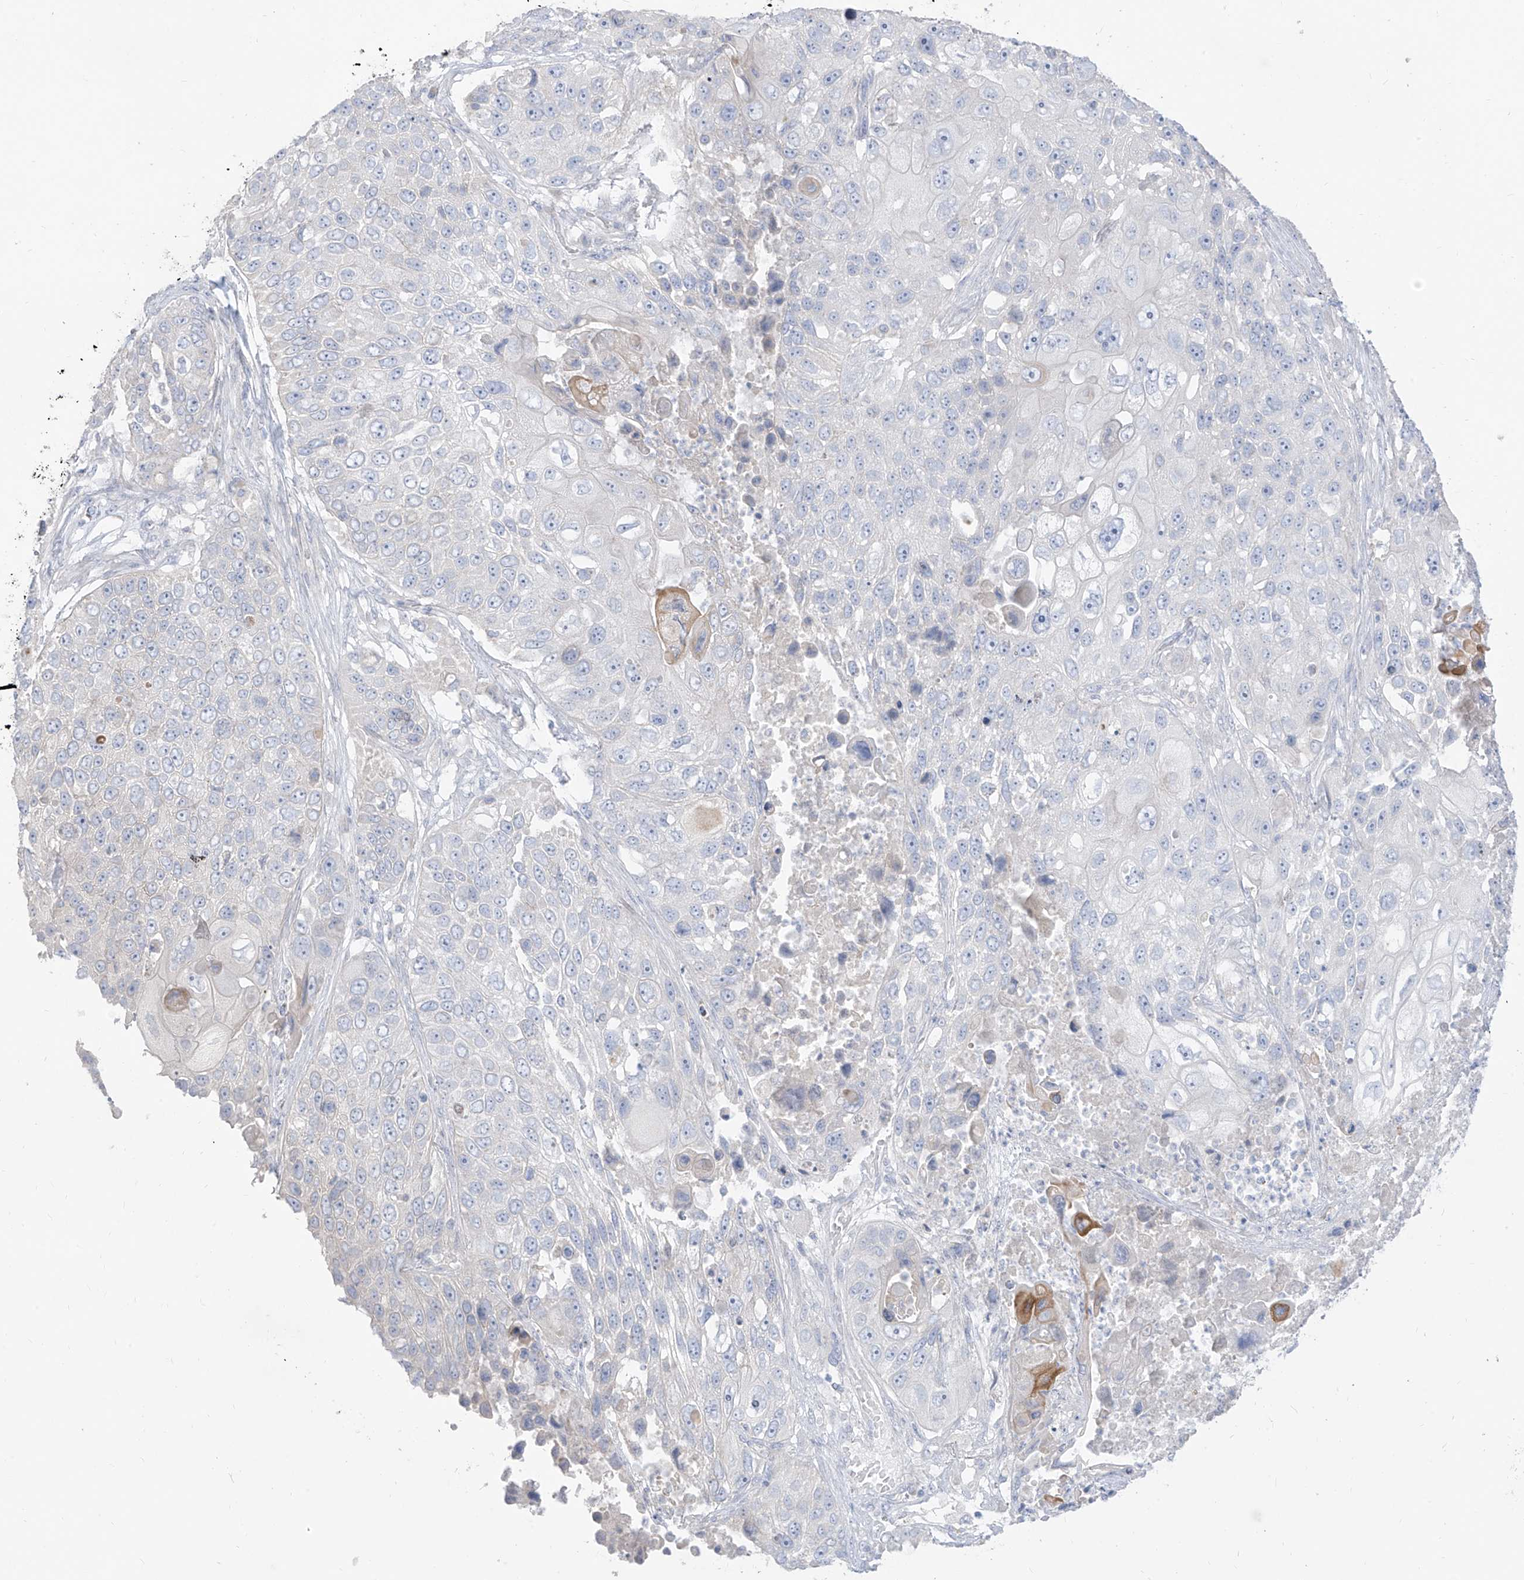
{"staining": {"intensity": "negative", "quantity": "none", "location": "none"}, "tissue": "lung cancer", "cell_type": "Tumor cells", "image_type": "cancer", "snomed": [{"axis": "morphology", "description": "Squamous cell carcinoma, NOS"}, {"axis": "topography", "description": "Lung"}], "caption": "The micrograph shows no staining of tumor cells in squamous cell carcinoma (lung). The staining was performed using DAB to visualize the protein expression in brown, while the nuclei were stained in blue with hematoxylin (Magnification: 20x).", "gene": "ARHGEF40", "patient": {"sex": "male", "age": 61}}